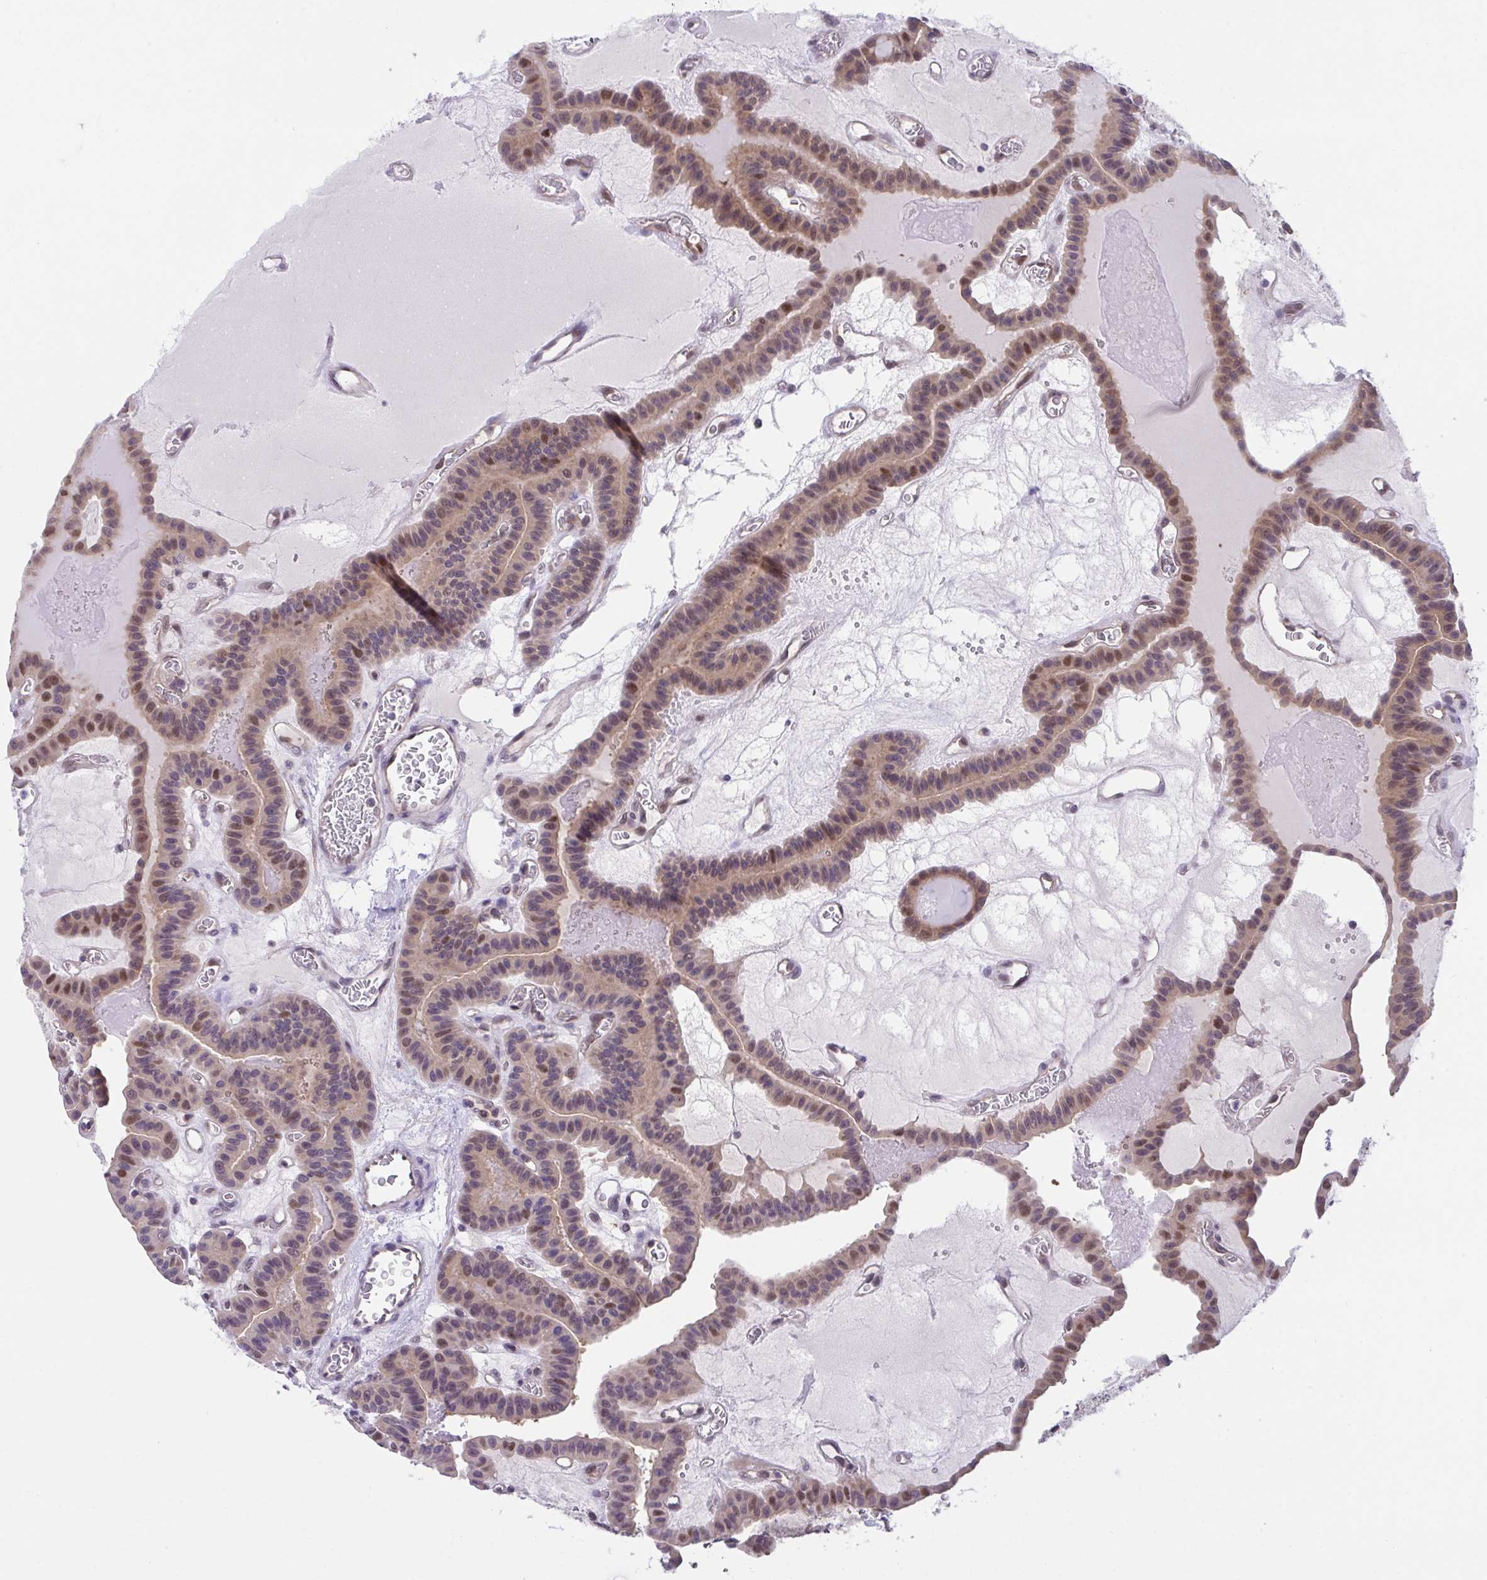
{"staining": {"intensity": "moderate", "quantity": "<25%", "location": "nuclear"}, "tissue": "thyroid cancer", "cell_type": "Tumor cells", "image_type": "cancer", "snomed": [{"axis": "morphology", "description": "Papillary adenocarcinoma, NOS"}, {"axis": "topography", "description": "Thyroid gland"}], "caption": "A low amount of moderate nuclear staining is appreciated in about <25% of tumor cells in papillary adenocarcinoma (thyroid) tissue.", "gene": "ZNF444", "patient": {"sex": "male", "age": 87}}